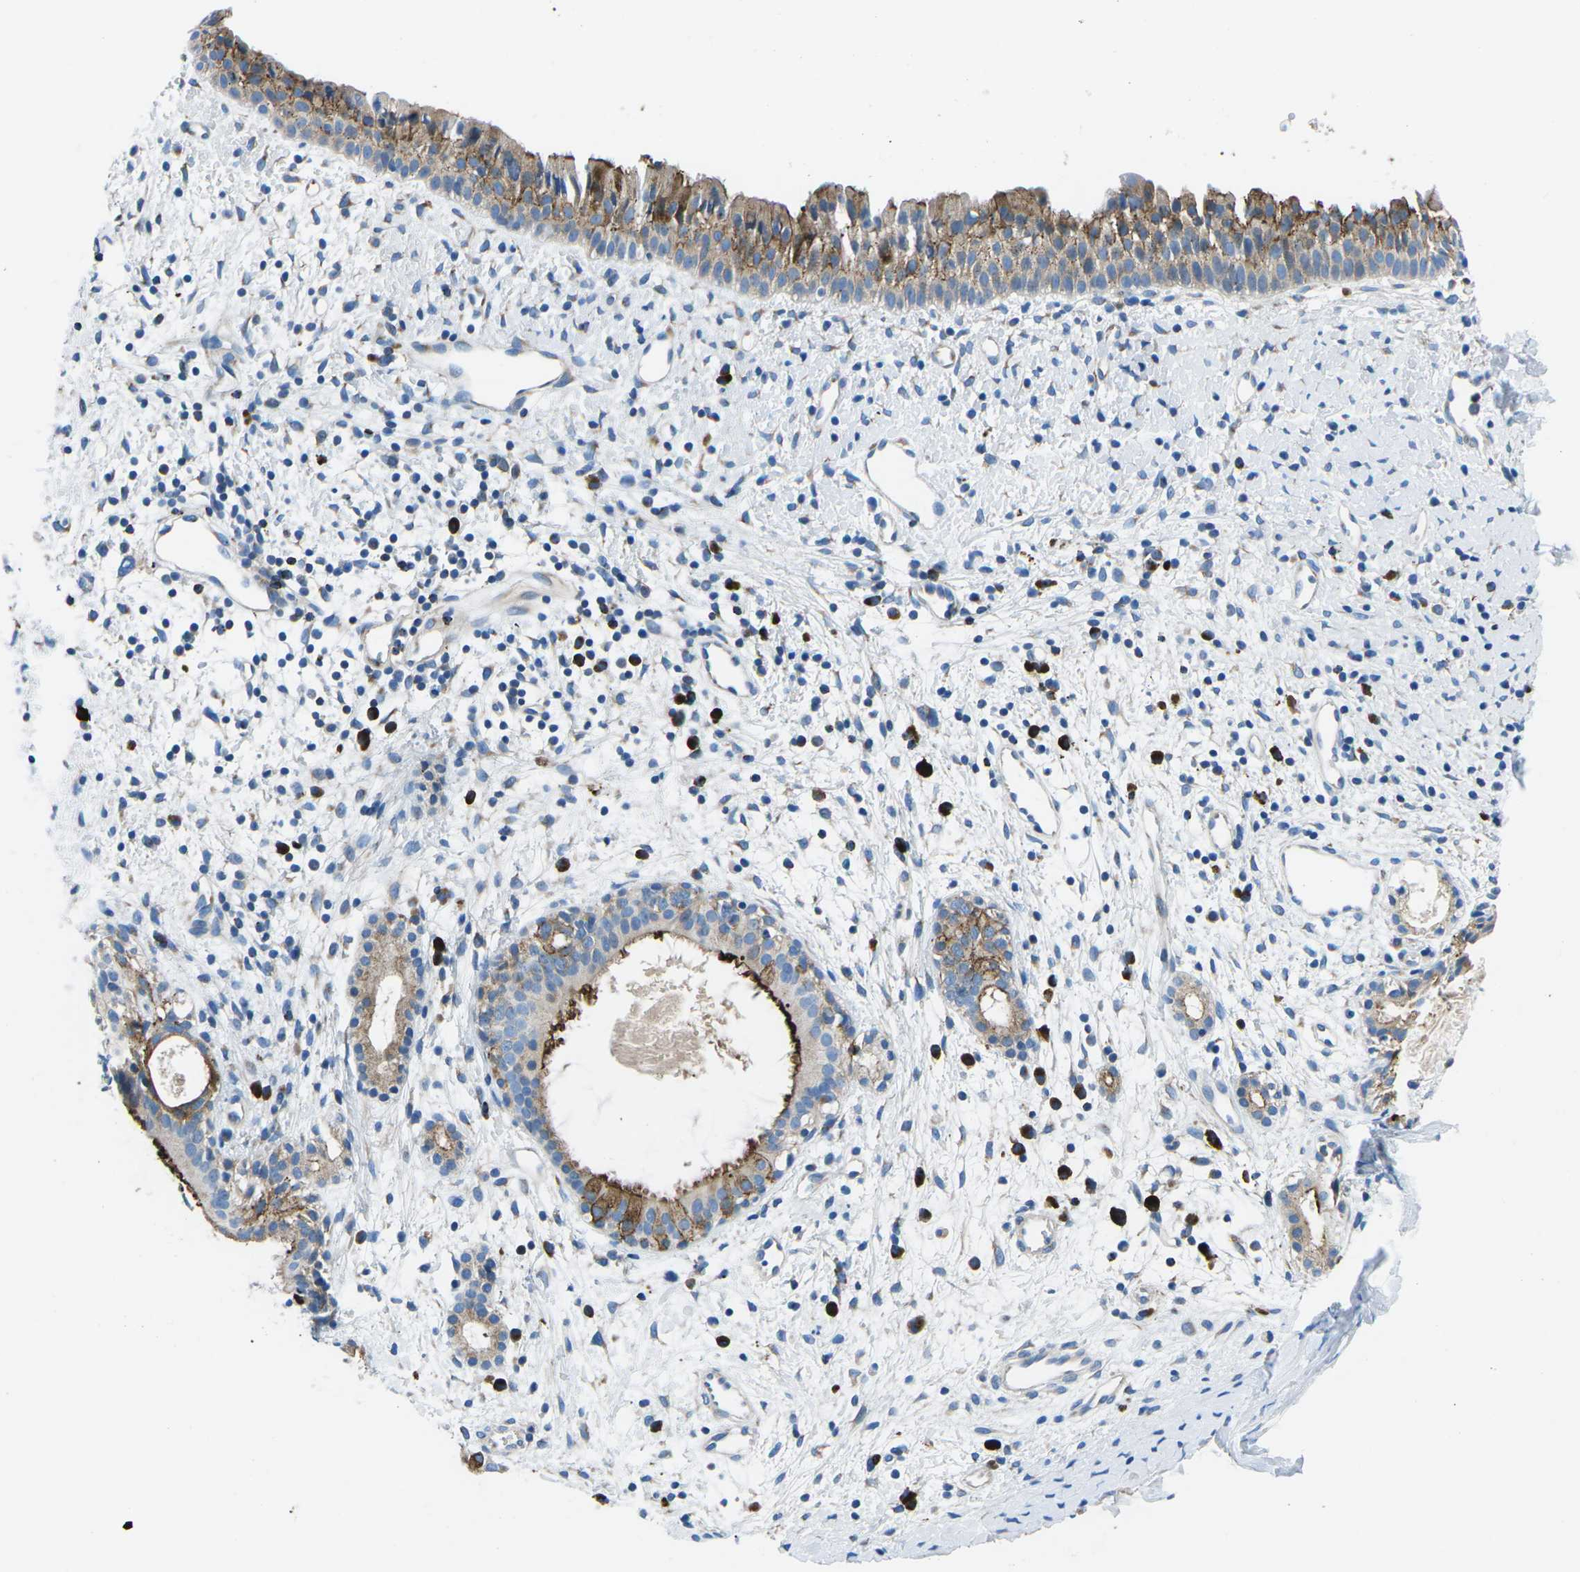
{"staining": {"intensity": "strong", "quantity": ">75%", "location": "cytoplasmic/membranous"}, "tissue": "nasopharynx", "cell_type": "Respiratory epithelial cells", "image_type": "normal", "snomed": [{"axis": "morphology", "description": "Normal tissue, NOS"}, {"axis": "topography", "description": "Nasopharynx"}], "caption": "The histopathology image displays immunohistochemical staining of unremarkable nasopharynx. There is strong cytoplasmic/membranous staining is identified in about >75% of respiratory epithelial cells. The staining is performed using DAB (3,3'-diaminobenzidine) brown chromogen to label protein expression. The nuclei are counter-stained blue using hematoxylin.", "gene": "MC4R", "patient": {"sex": "male", "age": 22}}